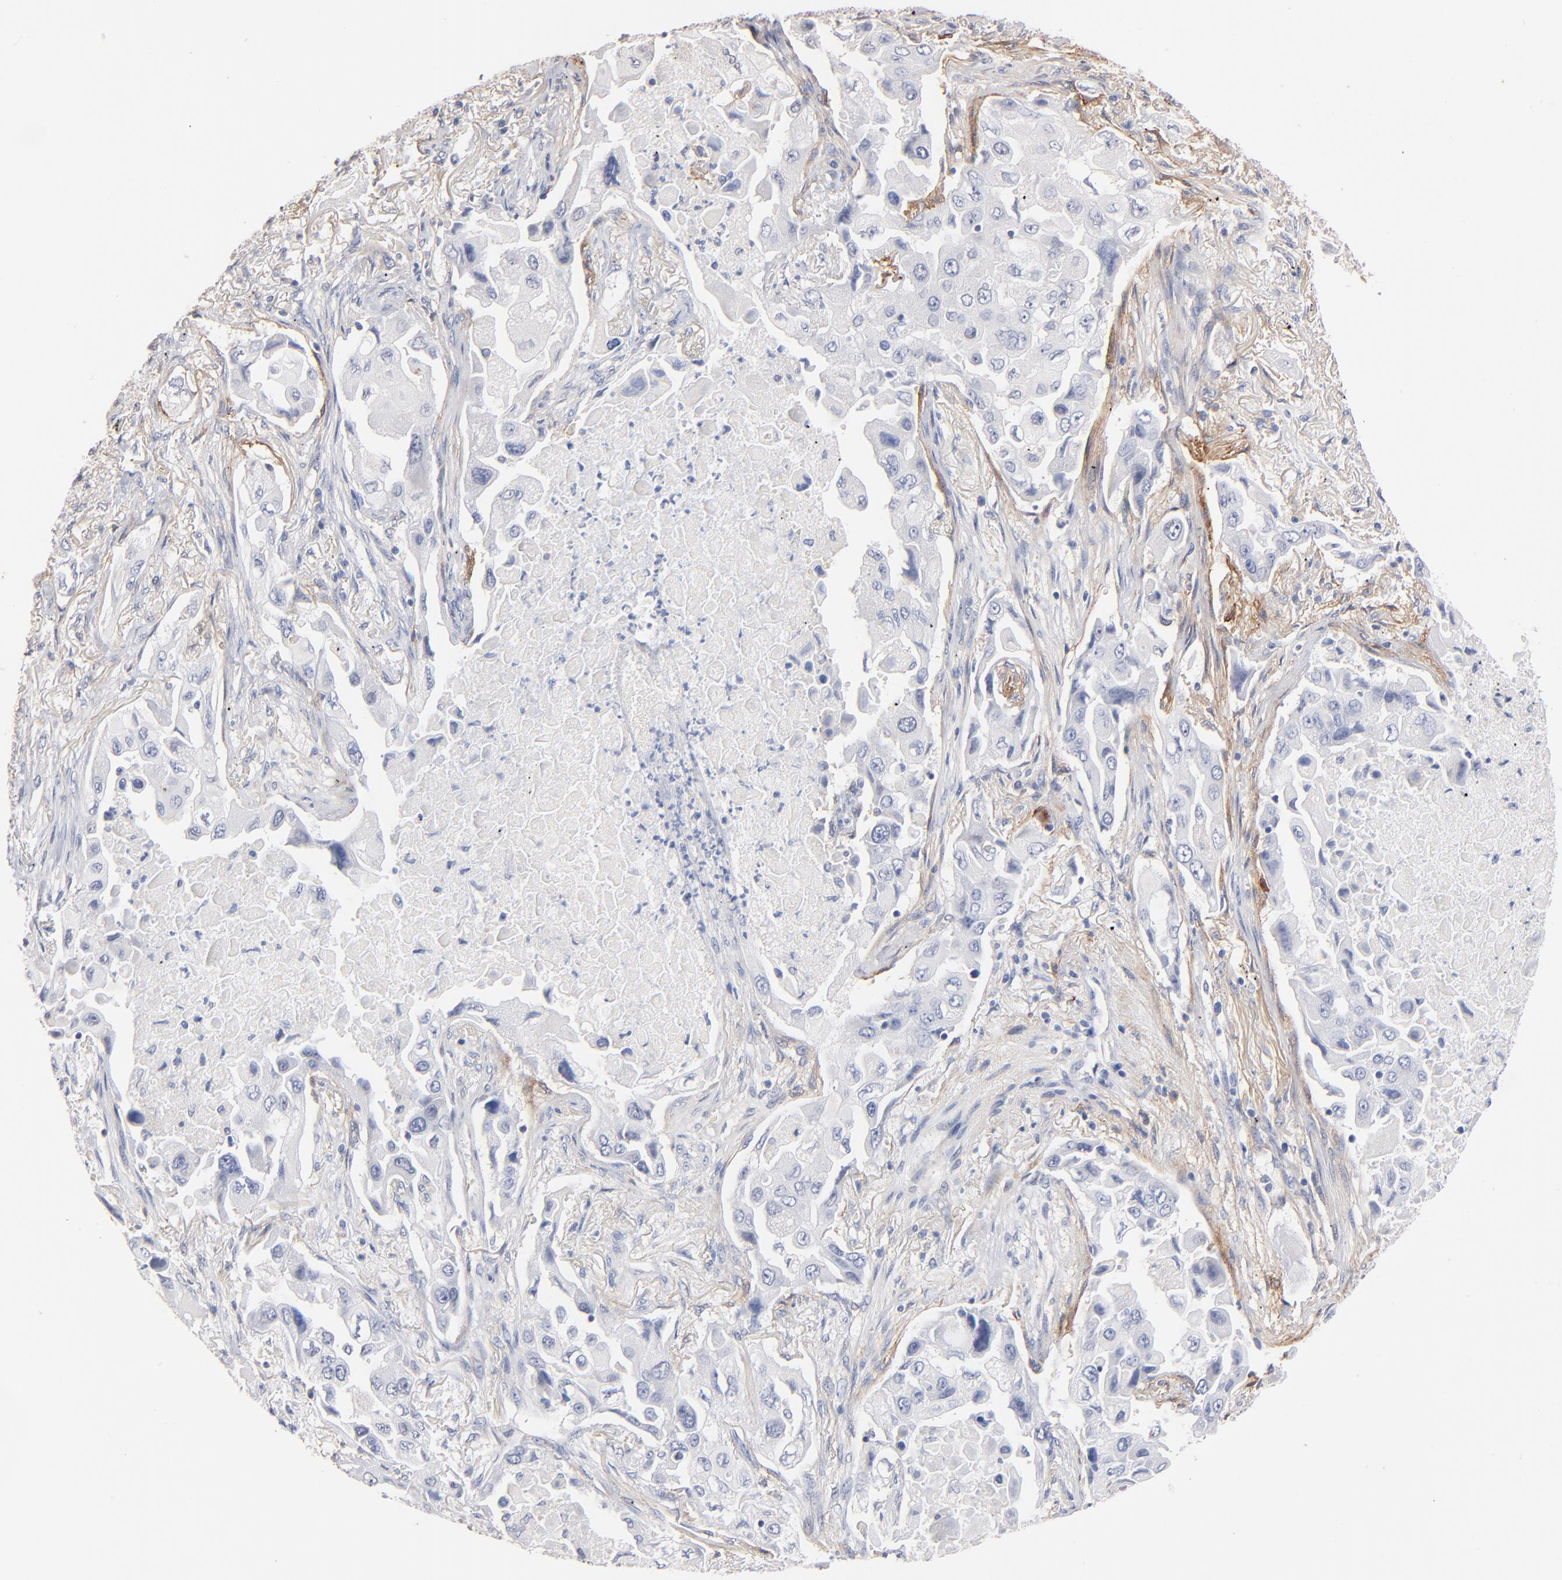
{"staining": {"intensity": "negative", "quantity": "none", "location": "none"}, "tissue": "lung cancer", "cell_type": "Tumor cells", "image_type": "cancer", "snomed": [{"axis": "morphology", "description": "Adenocarcinoma, NOS"}, {"axis": "topography", "description": "Lung"}], "caption": "Lung adenocarcinoma was stained to show a protein in brown. There is no significant staining in tumor cells.", "gene": "ITGA8", "patient": {"sex": "female", "age": 65}}